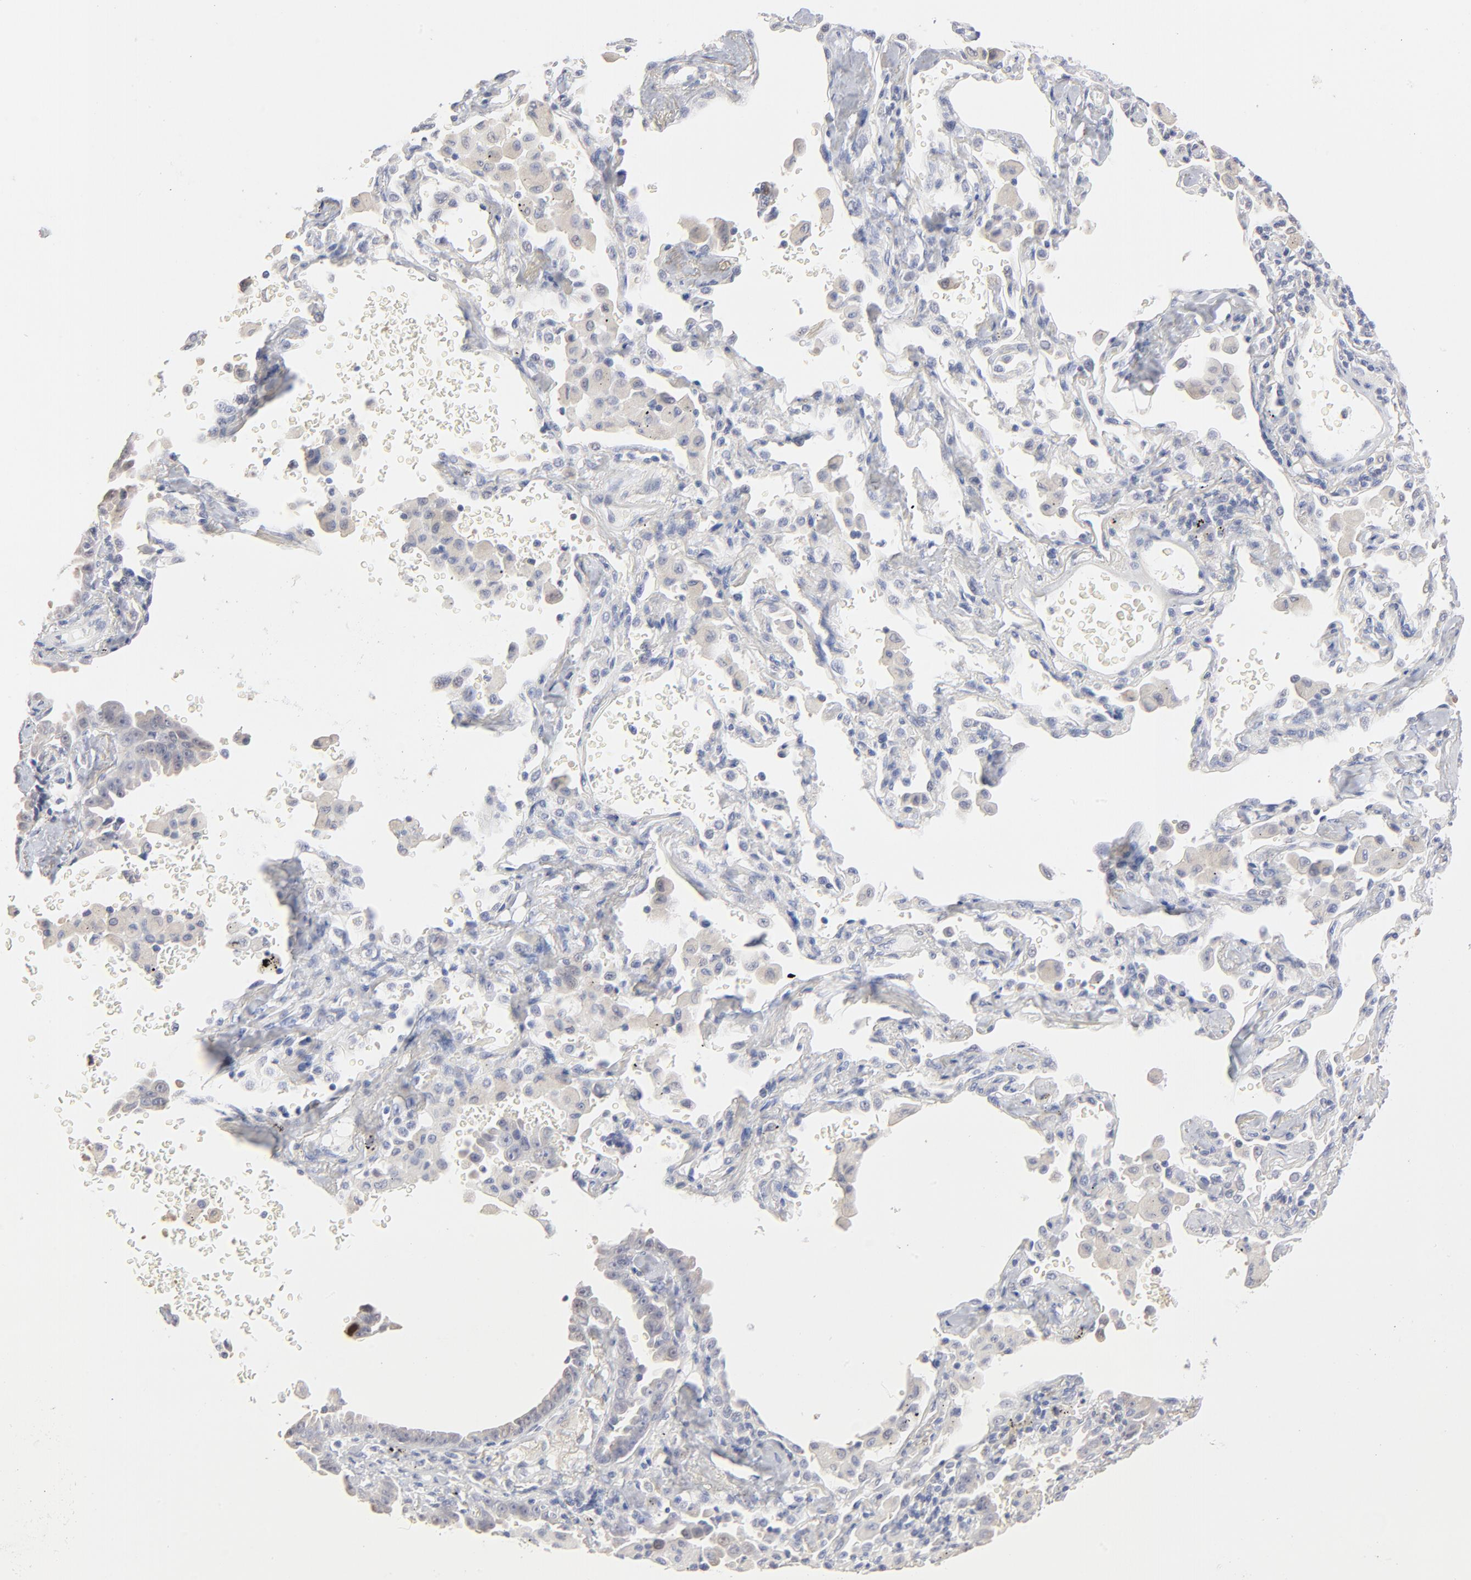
{"staining": {"intensity": "weak", "quantity": "25%-75%", "location": "cytoplasmic/membranous"}, "tissue": "lung cancer", "cell_type": "Tumor cells", "image_type": "cancer", "snomed": [{"axis": "morphology", "description": "Adenocarcinoma, NOS"}, {"axis": "topography", "description": "Lung"}], "caption": "Lung cancer (adenocarcinoma) tissue shows weak cytoplasmic/membranous expression in approximately 25%-75% of tumor cells", "gene": "DNAL4", "patient": {"sex": "female", "age": 64}}